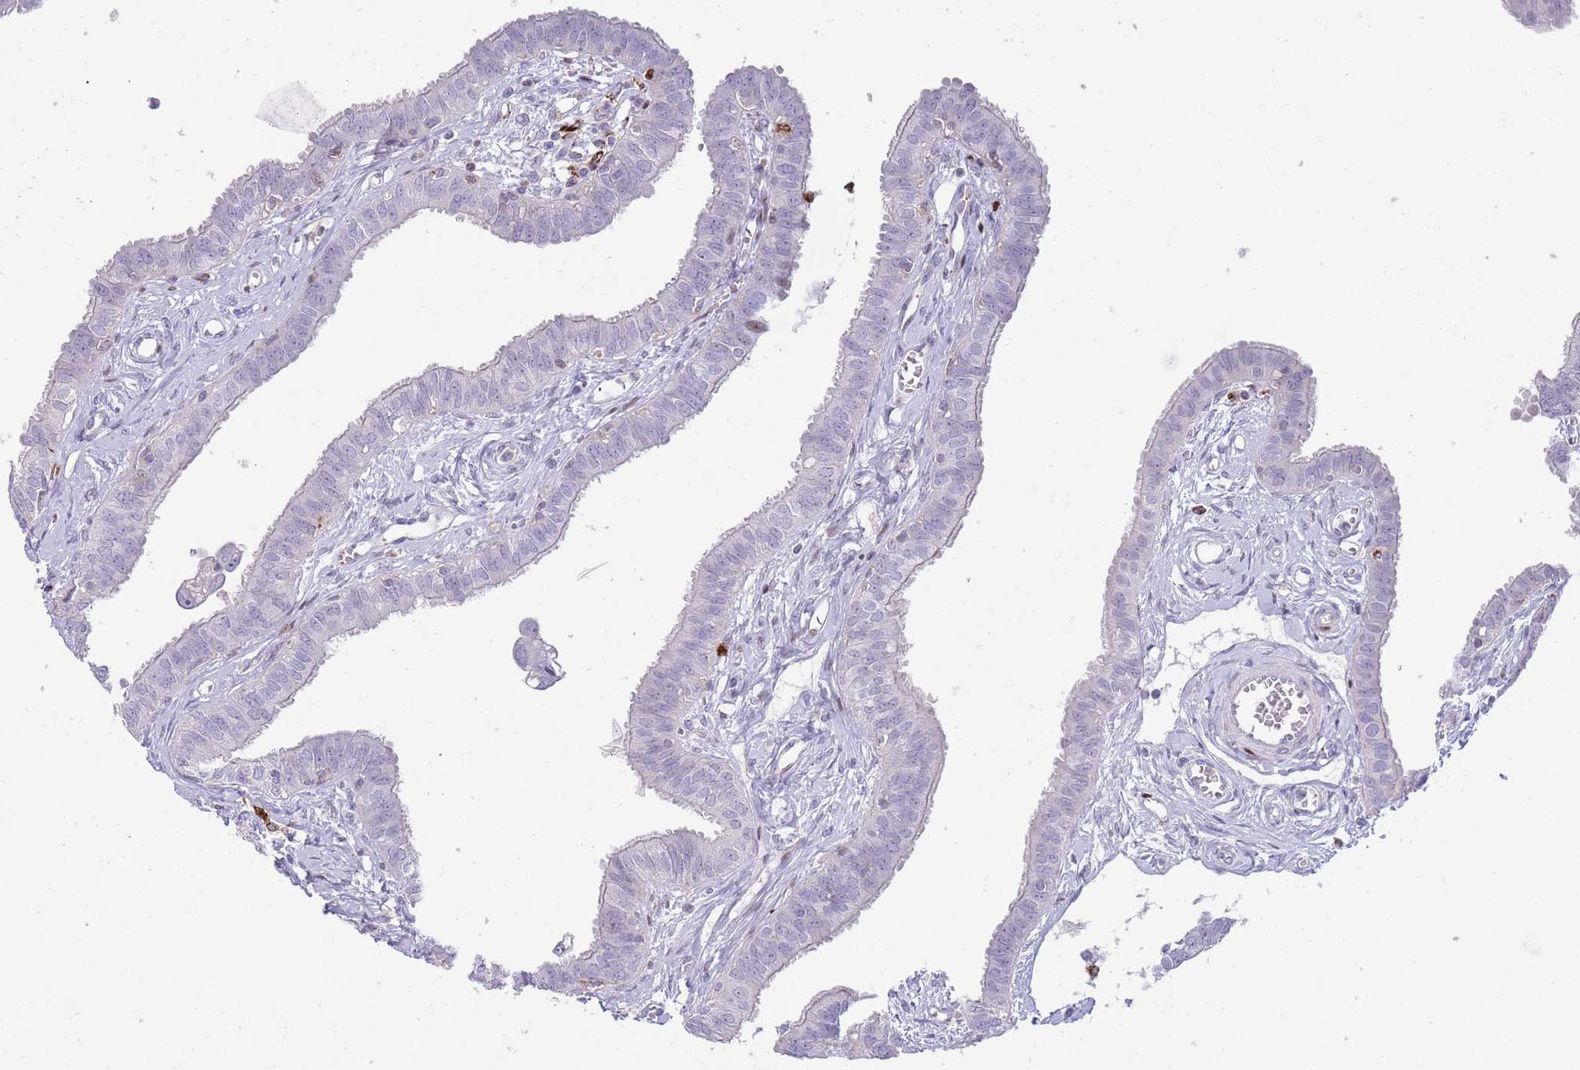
{"staining": {"intensity": "weak", "quantity": "25%-75%", "location": "cytoplasmic/membranous,nuclear"}, "tissue": "fallopian tube", "cell_type": "Glandular cells", "image_type": "normal", "snomed": [{"axis": "morphology", "description": "Normal tissue, NOS"}, {"axis": "morphology", "description": "Carcinoma, NOS"}, {"axis": "topography", "description": "Fallopian tube"}, {"axis": "topography", "description": "Ovary"}], "caption": "Fallopian tube stained with a brown dye demonstrates weak cytoplasmic/membranous,nuclear positive positivity in approximately 25%-75% of glandular cells.", "gene": "ANO8", "patient": {"sex": "female", "age": 59}}